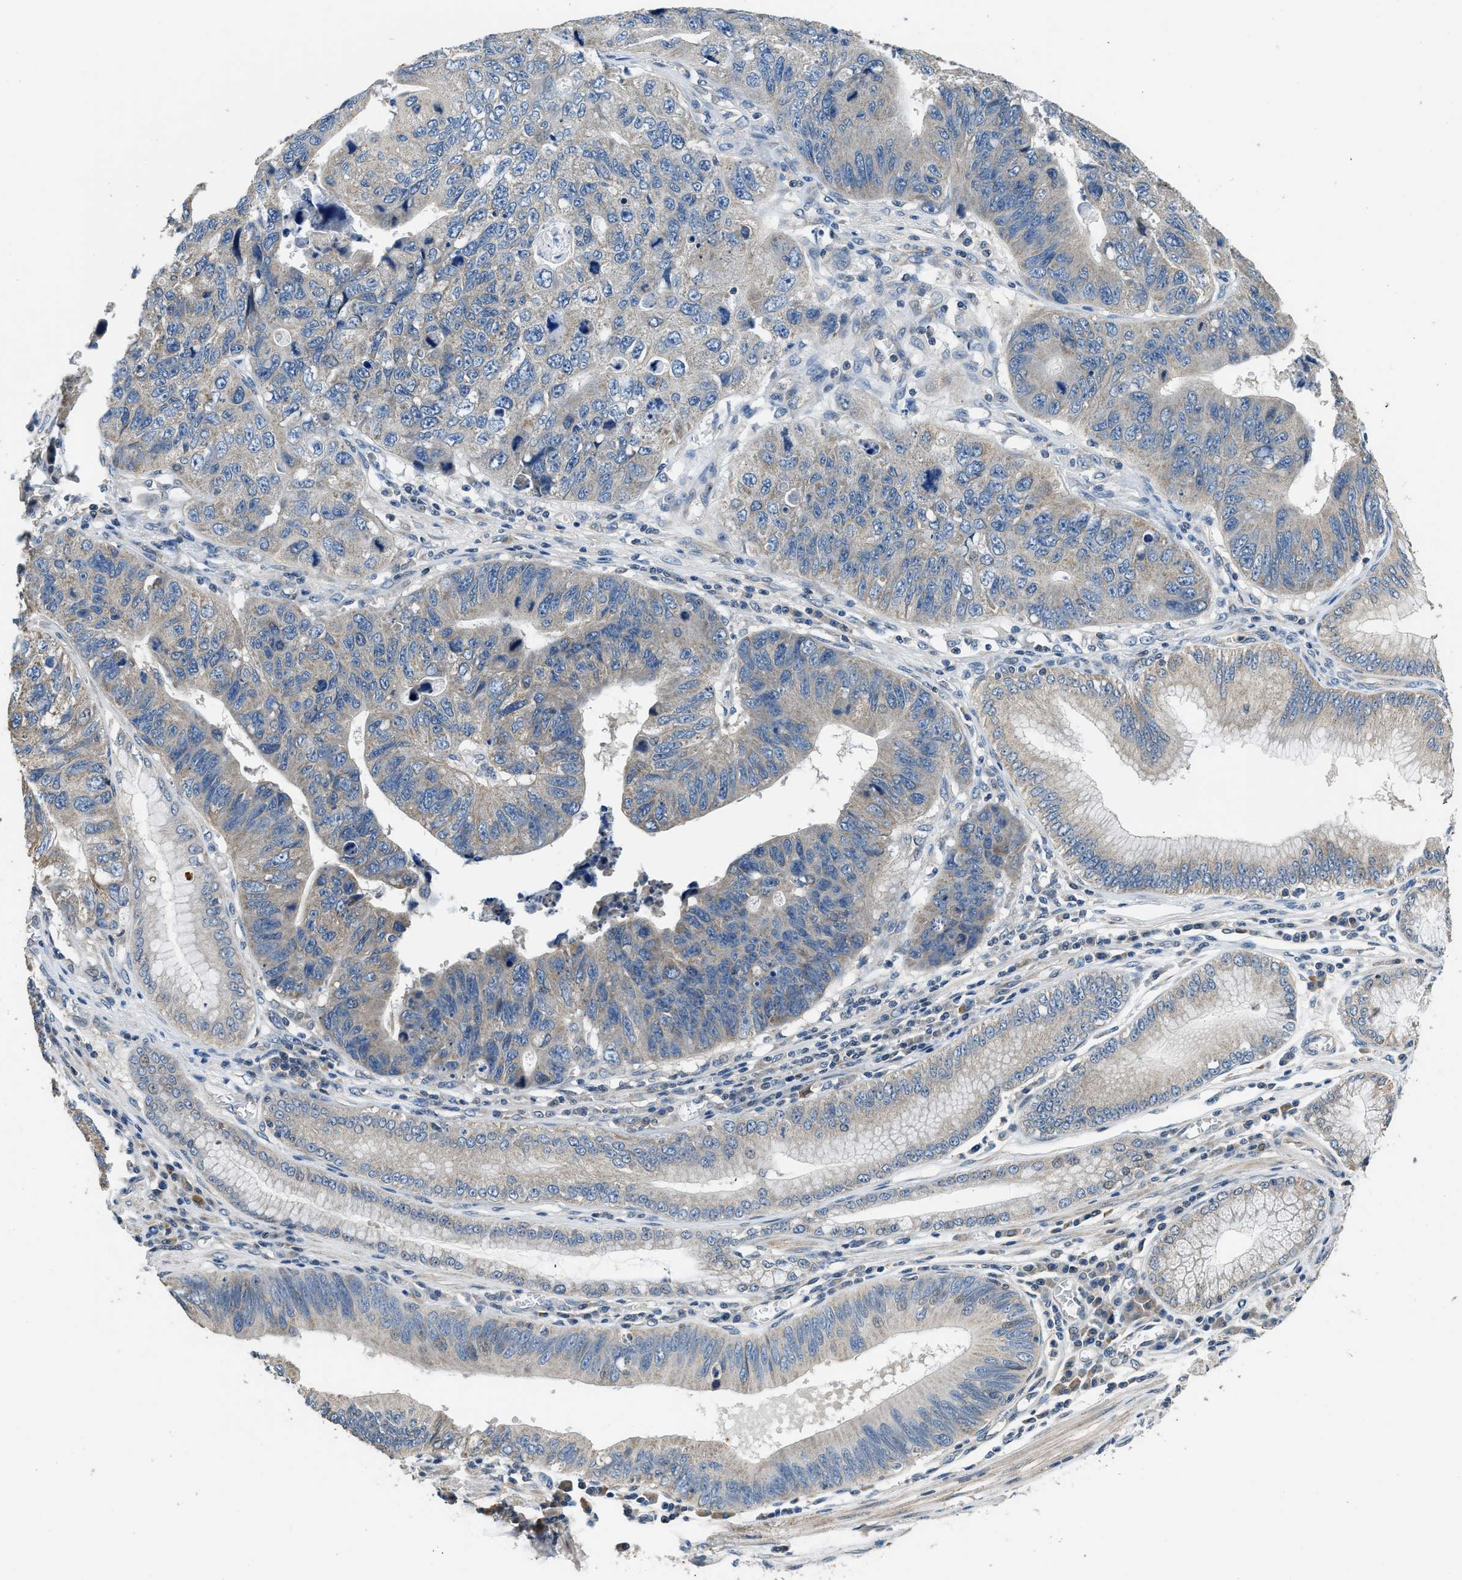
{"staining": {"intensity": "weak", "quantity": "25%-75%", "location": "cytoplasmic/membranous"}, "tissue": "stomach cancer", "cell_type": "Tumor cells", "image_type": "cancer", "snomed": [{"axis": "morphology", "description": "Adenocarcinoma, NOS"}, {"axis": "topography", "description": "Stomach"}], "caption": "The histopathology image reveals a brown stain indicating the presence of a protein in the cytoplasmic/membranous of tumor cells in stomach cancer. (DAB (3,3'-diaminobenzidine) IHC with brightfield microscopy, high magnification).", "gene": "SSH2", "patient": {"sex": "male", "age": 59}}